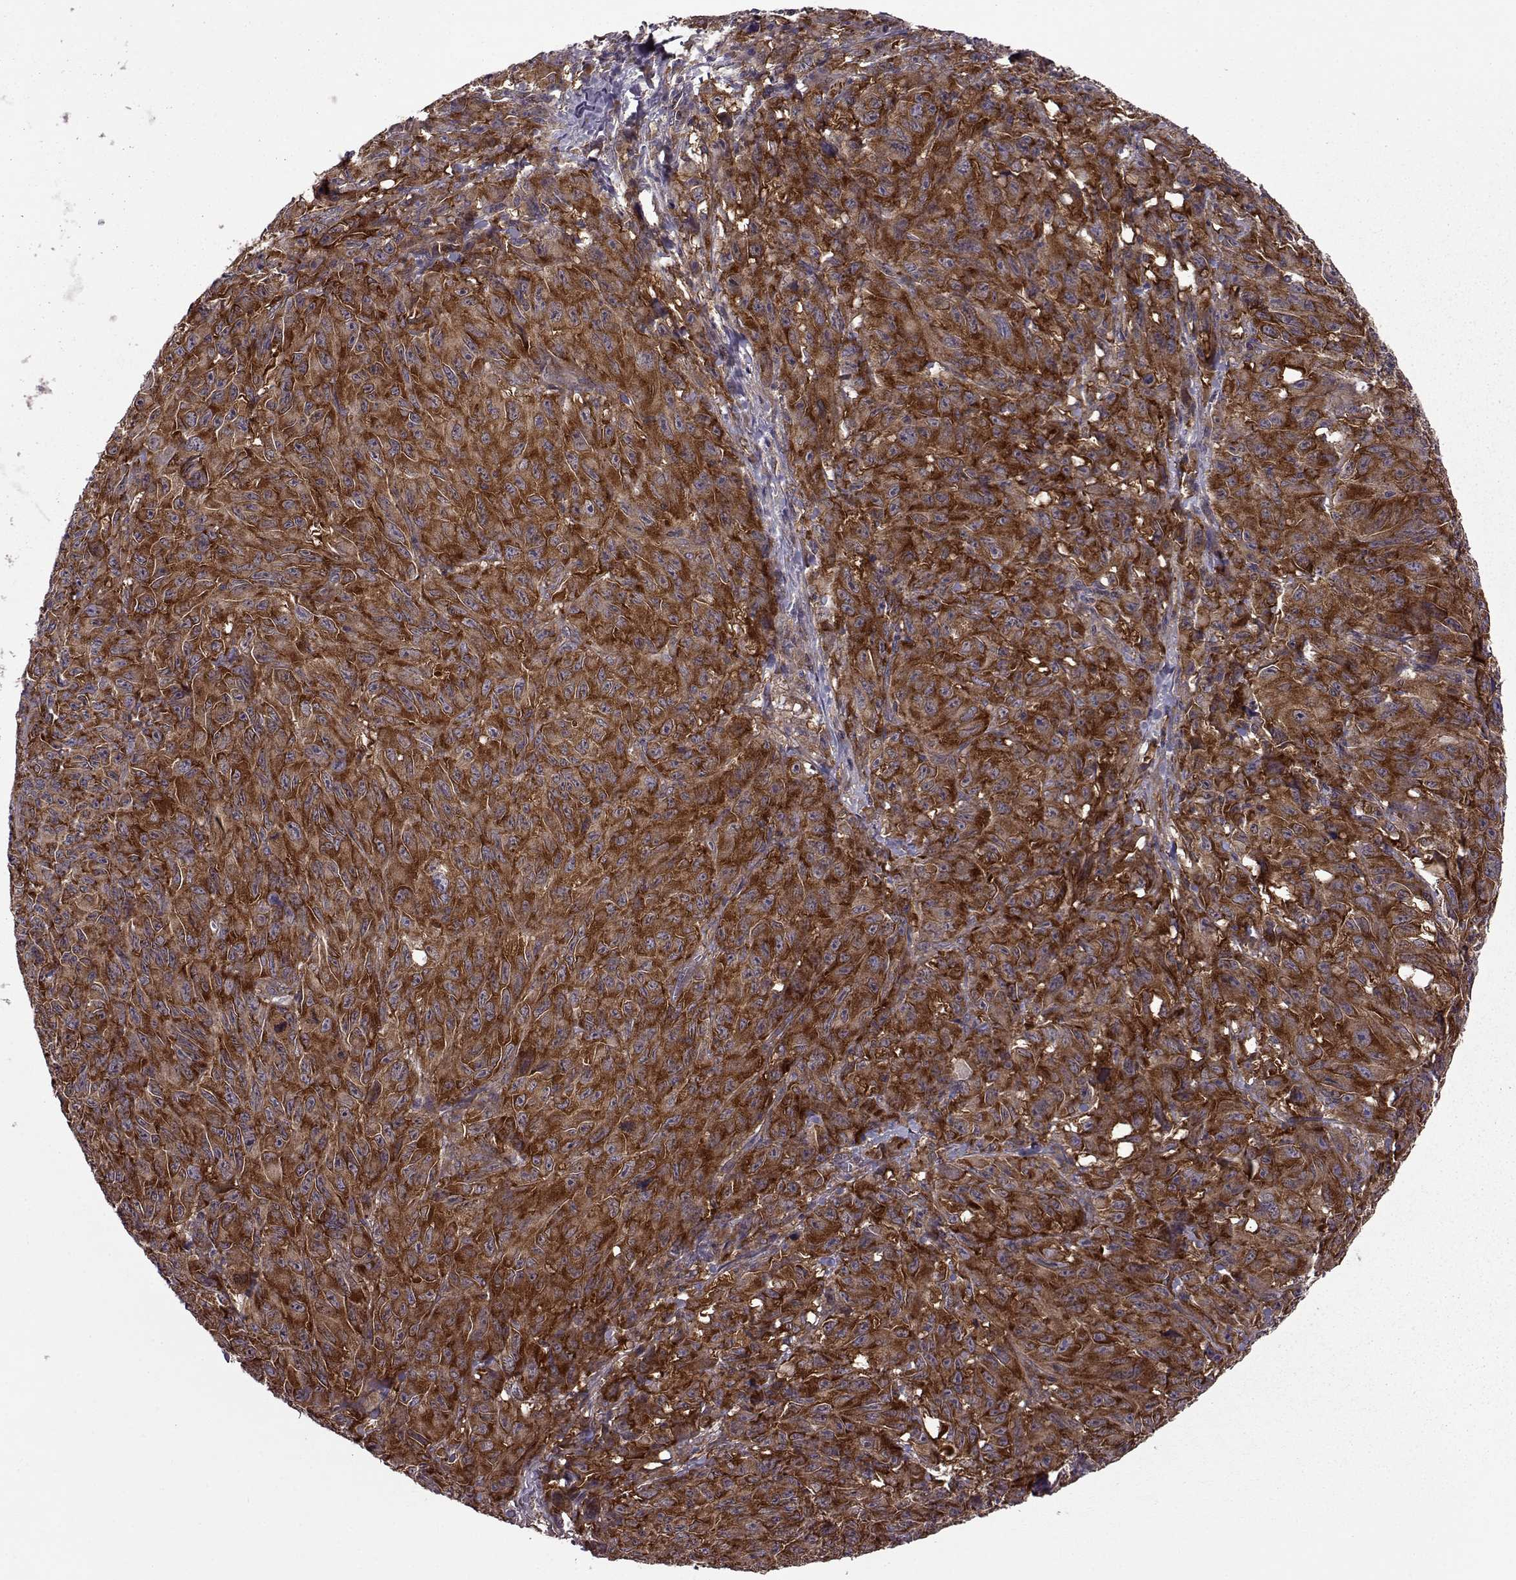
{"staining": {"intensity": "strong", "quantity": ">75%", "location": "cytoplasmic/membranous"}, "tissue": "melanoma", "cell_type": "Tumor cells", "image_type": "cancer", "snomed": [{"axis": "morphology", "description": "Malignant melanoma, NOS"}, {"axis": "topography", "description": "Vulva, labia, clitoris and Bartholin´s gland, NO"}], "caption": "Immunohistochemical staining of malignant melanoma demonstrates high levels of strong cytoplasmic/membranous positivity in approximately >75% of tumor cells. (DAB IHC, brown staining for protein, blue staining for nuclei).", "gene": "URI1", "patient": {"sex": "female", "age": 75}}